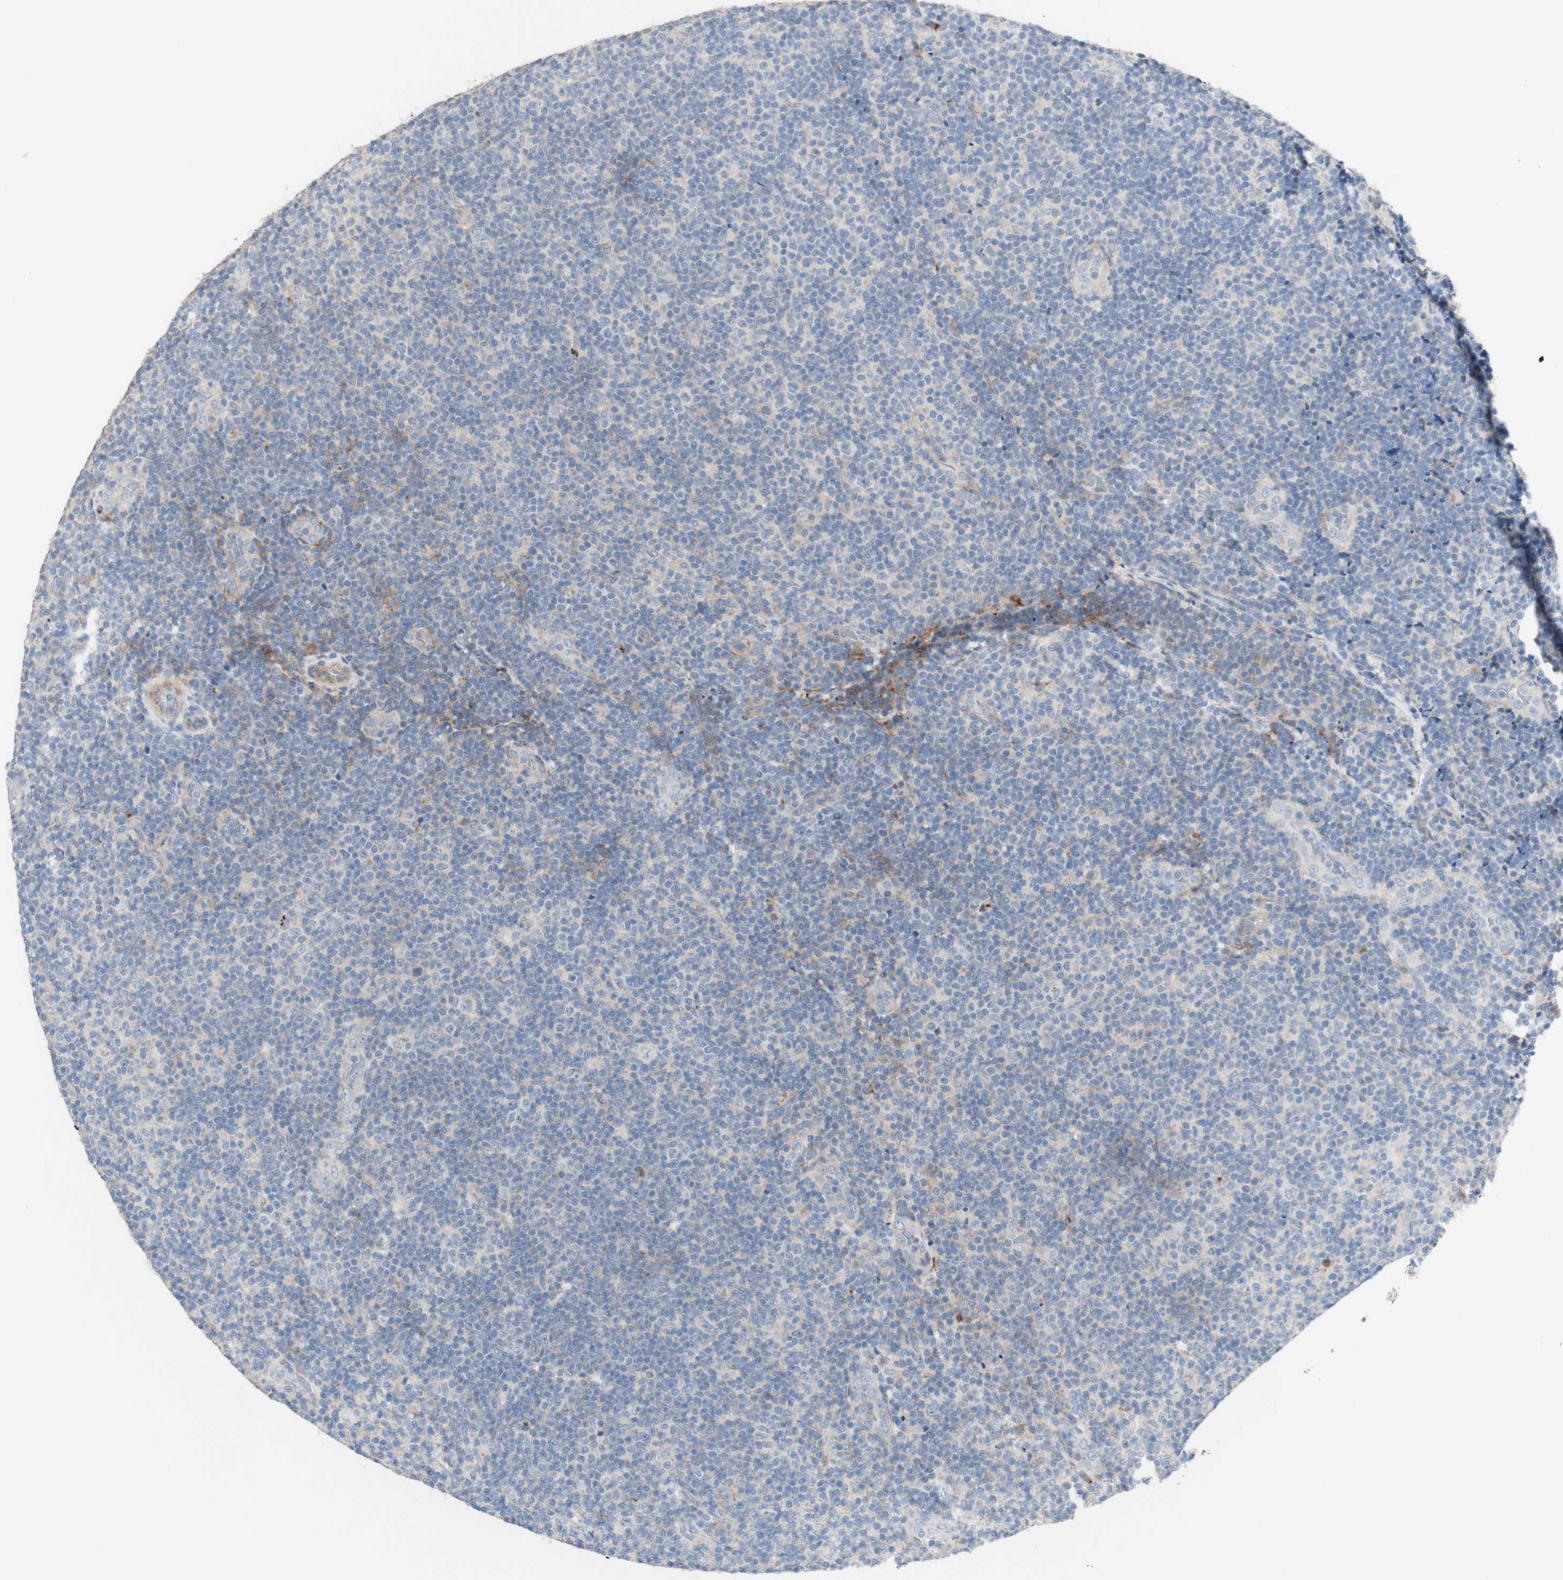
{"staining": {"intensity": "negative", "quantity": "none", "location": "none"}, "tissue": "lymphoma", "cell_type": "Tumor cells", "image_type": "cancer", "snomed": [{"axis": "morphology", "description": "Malignant lymphoma, non-Hodgkin's type, Low grade"}, {"axis": "topography", "description": "Lymph node"}], "caption": "A photomicrograph of human low-grade malignant lymphoma, non-Hodgkin's type is negative for staining in tumor cells.", "gene": "MANEA", "patient": {"sex": "male", "age": 83}}